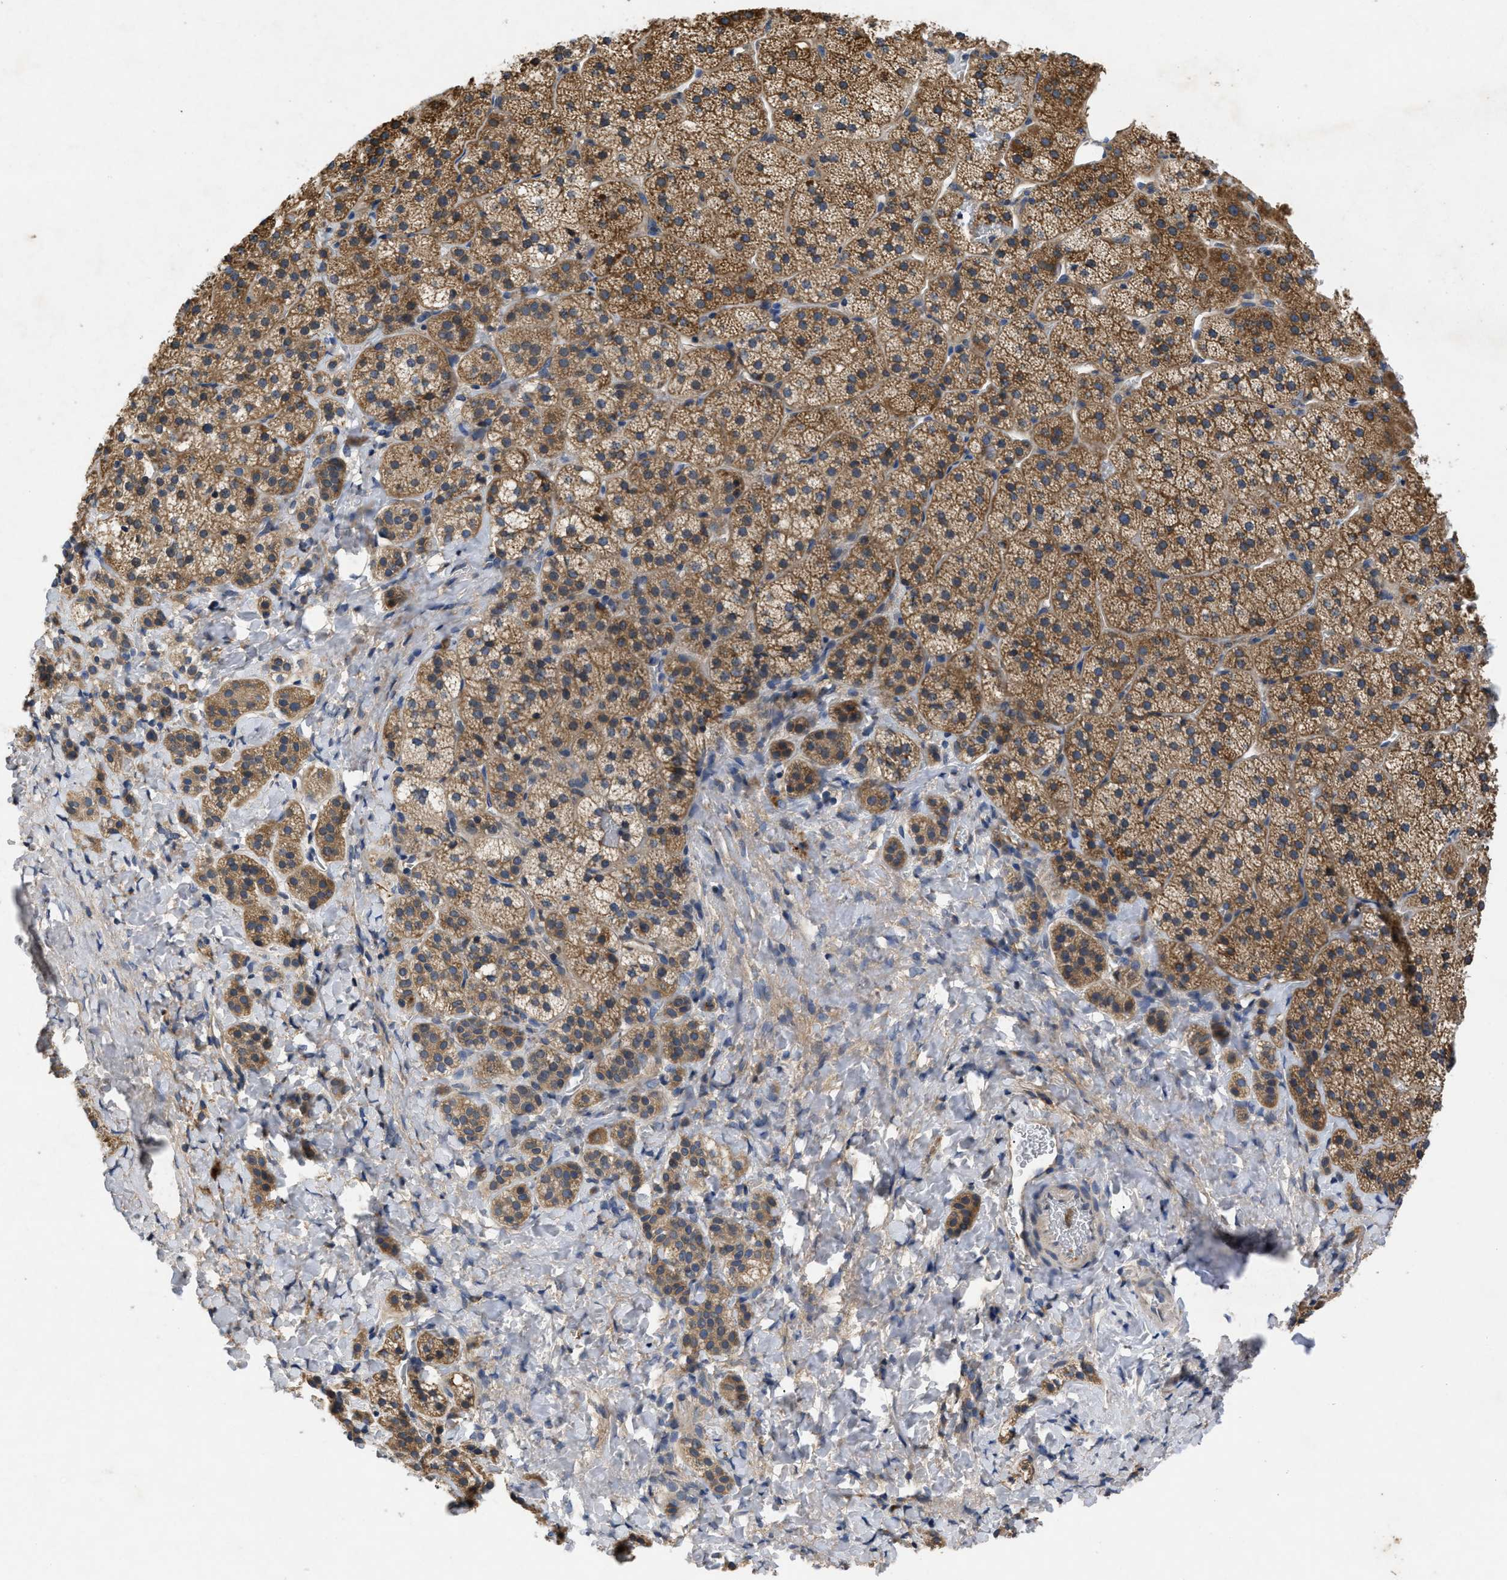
{"staining": {"intensity": "moderate", "quantity": ">75%", "location": "cytoplasmic/membranous"}, "tissue": "adrenal gland", "cell_type": "Glandular cells", "image_type": "normal", "snomed": [{"axis": "morphology", "description": "Normal tissue, NOS"}, {"axis": "topography", "description": "Adrenal gland"}], "caption": "An immunohistochemistry image of benign tissue is shown. Protein staining in brown labels moderate cytoplasmic/membranous positivity in adrenal gland within glandular cells.", "gene": "VPS4A", "patient": {"sex": "female", "age": 44}}